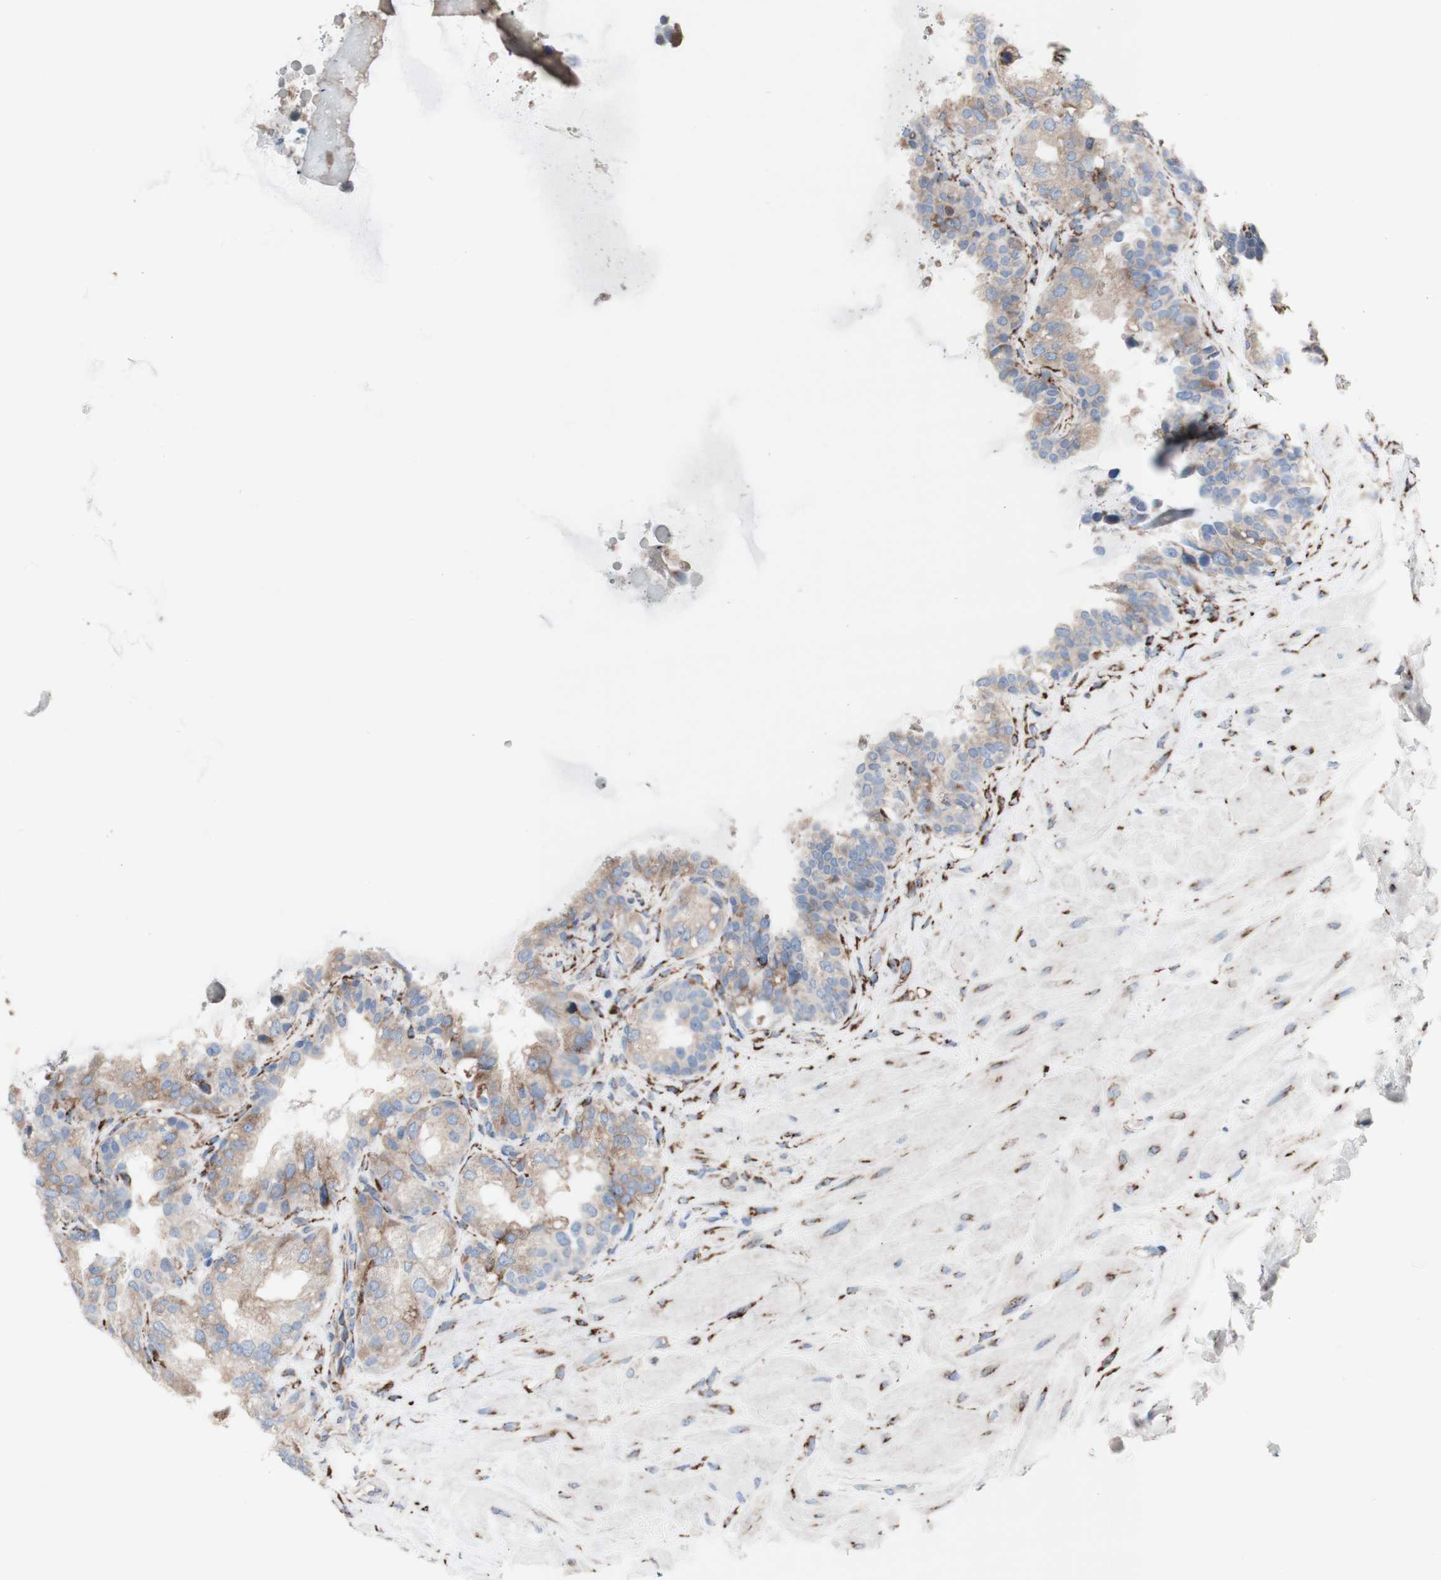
{"staining": {"intensity": "weak", "quantity": "25%-75%", "location": "cytoplasmic/membranous"}, "tissue": "seminal vesicle", "cell_type": "Glandular cells", "image_type": "normal", "snomed": [{"axis": "morphology", "description": "Normal tissue, NOS"}, {"axis": "topography", "description": "Seminal veicle"}], "caption": "Seminal vesicle stained with DAB immunohistochemistry (IHC) exhibits low levels of weak cytoplasmic/membranous positivity in approximately 25%-75% of glandular cells.", "gene": "AGPAT5", "patient": {"sex": "male", "age": 68}}